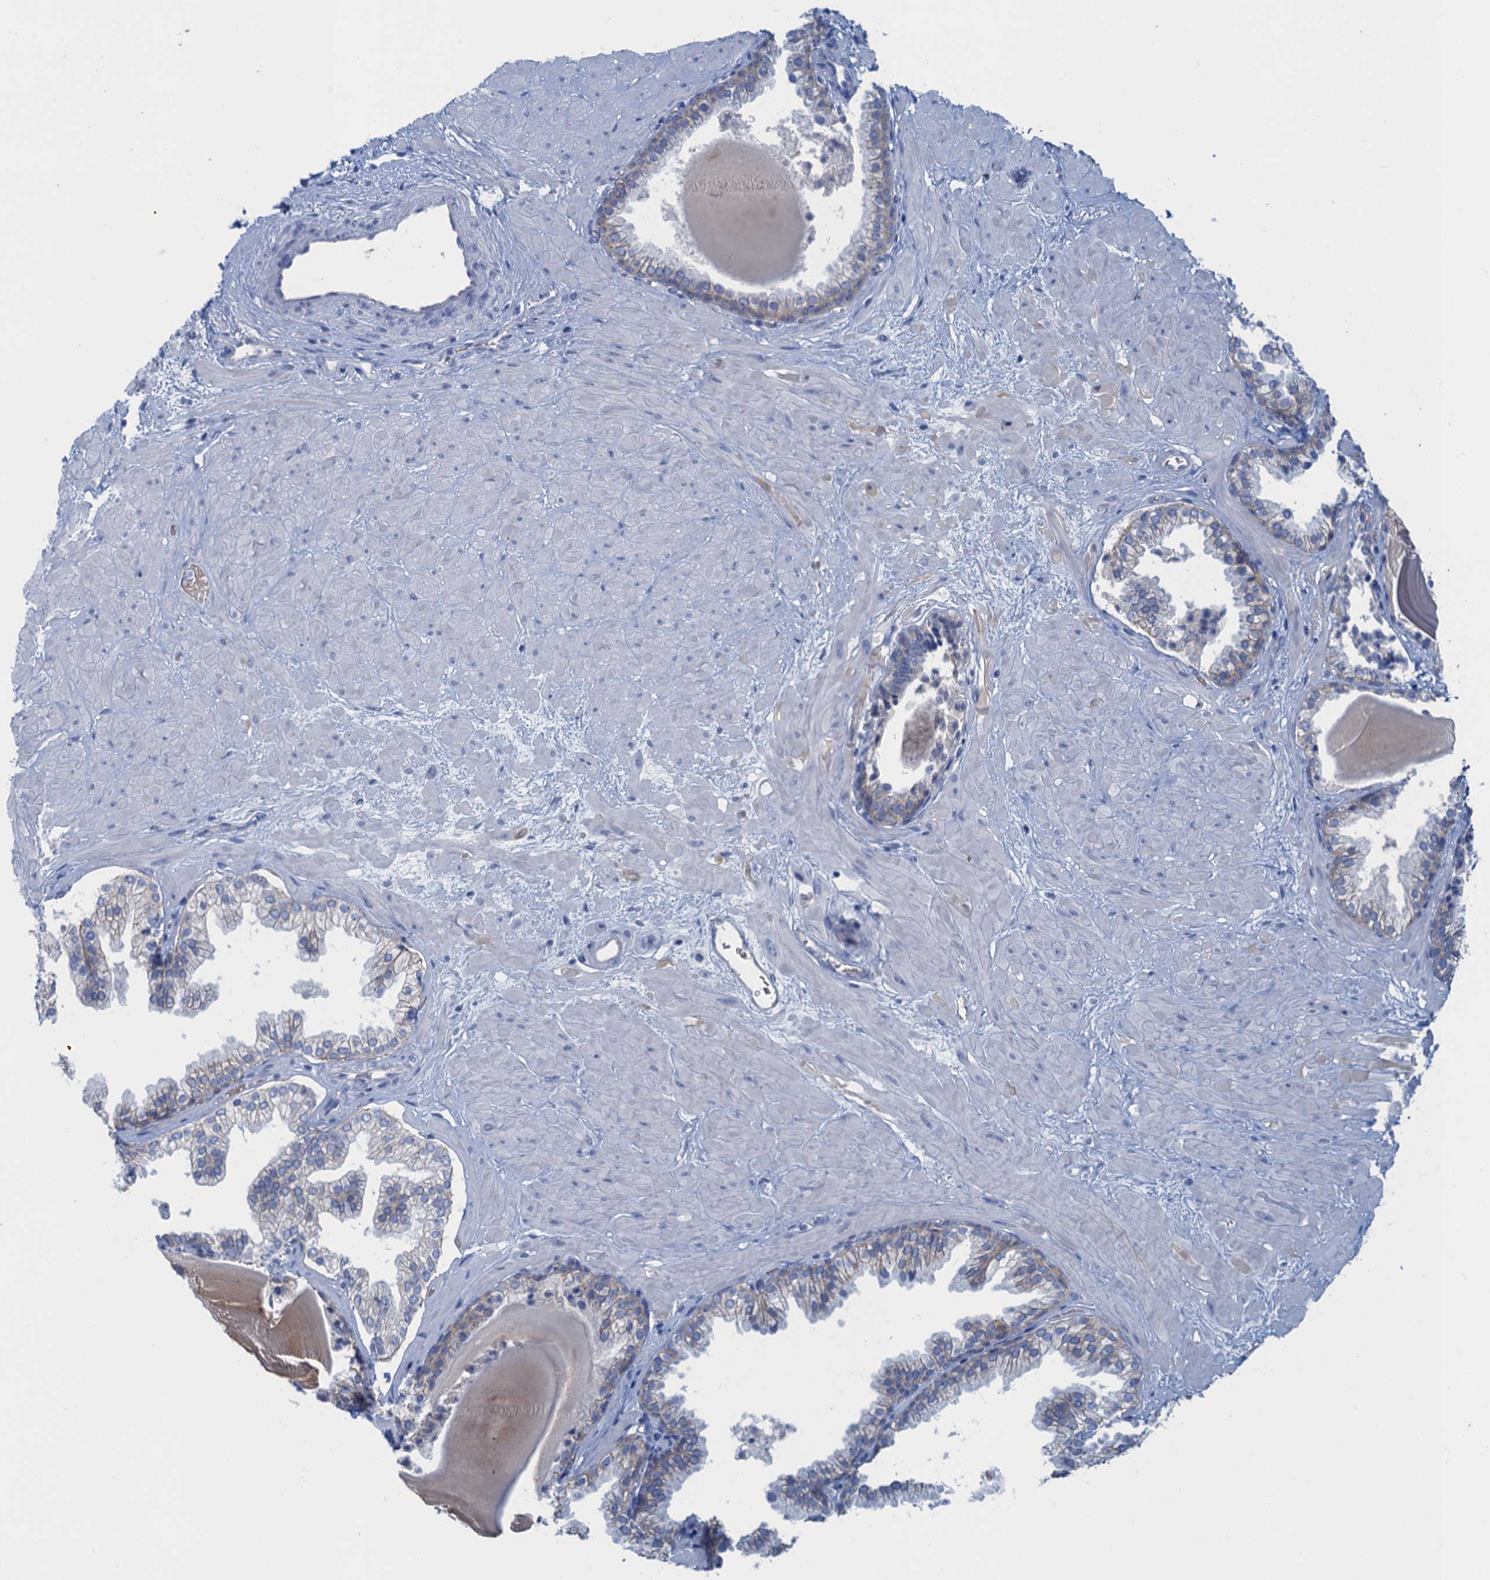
{"staining": {"intensity": "weak", "quantity": "<25%", "location": "cytoplasmic/membranous"}, "tissue": "prostate", "cell_type": "Glandular cells", "image_type": "normal", "snomed": [{"axis": "morphology", "description": "Normal tissue, NOS"}, {"axis": "topography", "description": "Prostate"}], "caption": "Prostate stained for a protein using IHC reveals no expression glandular cells.", "gene": "MYADML2", "patient": {"sex": "male", "age": 48}}